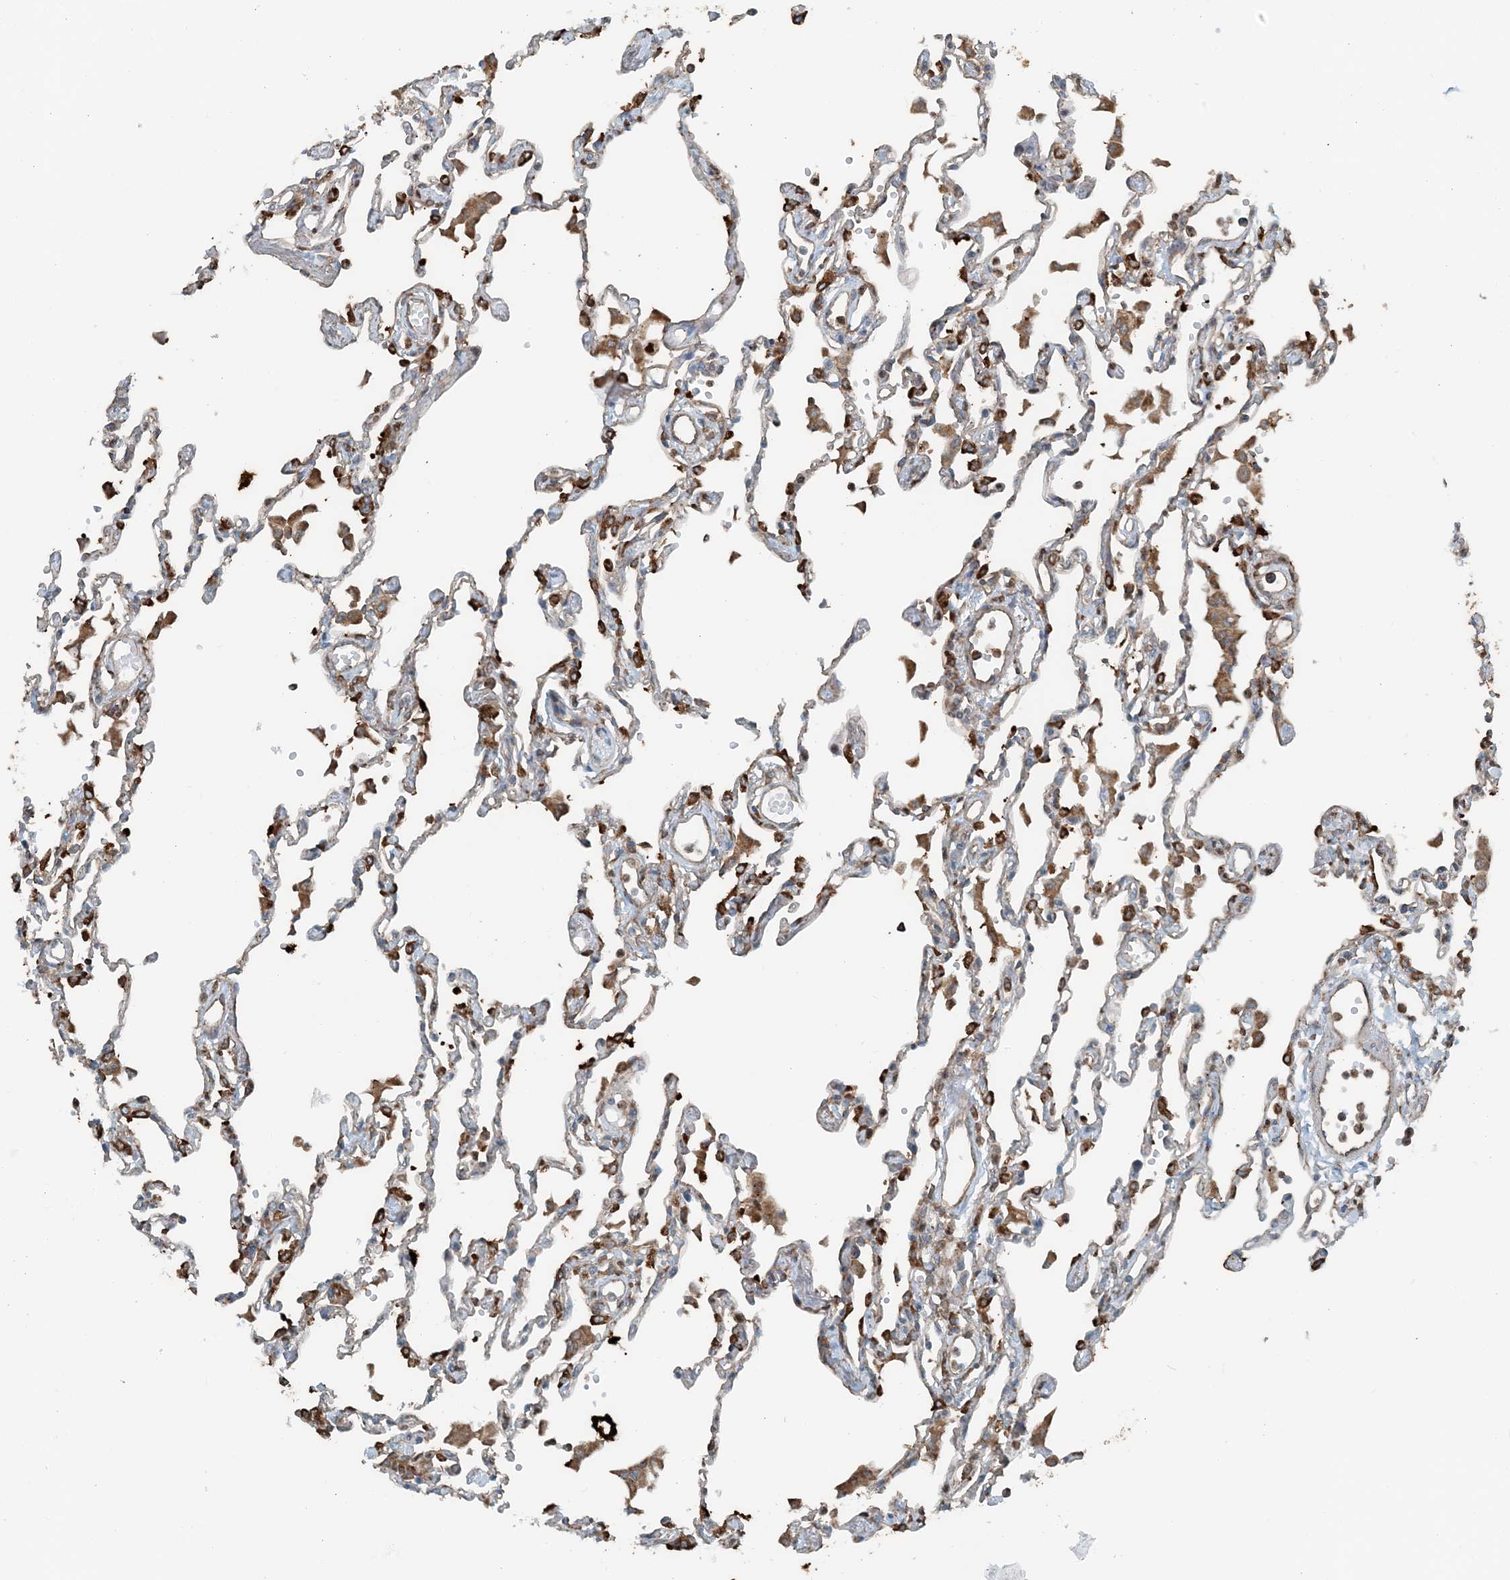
{"staining": {"intensity": "strong", "quantity": "25%-75%", "location": "cytoplasmic/membranous"}, "tissue": "lung", "cell_type": "Alveolar cells", "image_type": "normal", "snomed": [{"axis": "morphology", "description": "Normal tissue, NOS"}, {"axis": "topography", "description": "Bronchus"}, {"axis": "topography", "description": "Lung"}], "caption": "Unremarkable lung shows strong cytoplasmic/membranous expression in approximately 25%-75% of alveolar cells, visualized by immunohistochemistry. (DAB IHC, brown staining for protein, blue staining for nuclei).", "gene": "CERKL", "patient": {"sex": "female", "age": 49}}